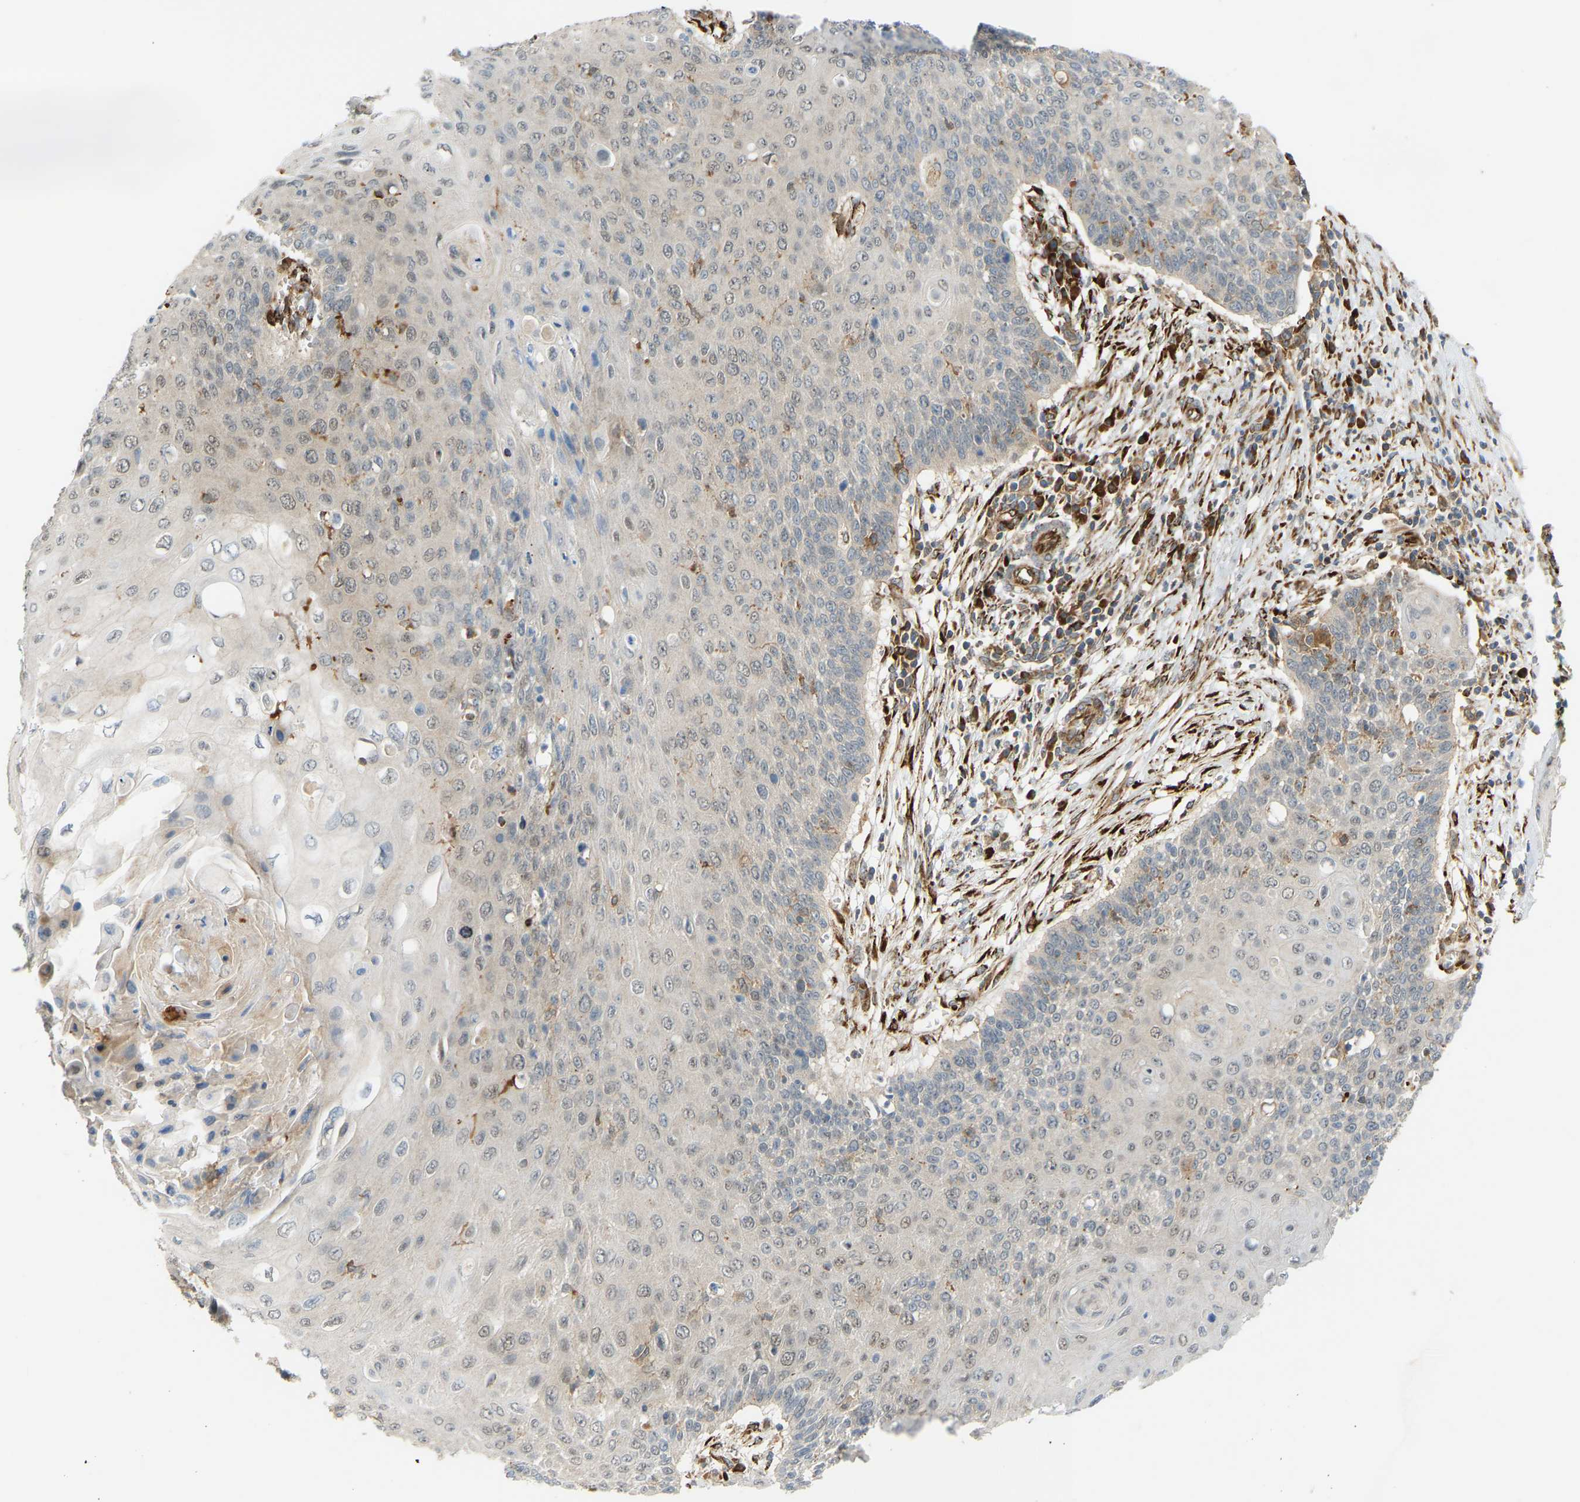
{"staining": {"intensity": "negative", "quantity": "none", "location": "none"}, "tissue": "cervical cancer", "cell_type": "Tumor cells", "image_type": "cancer", "snomed": [{"axis": "morphology", "description": "Squamous cell carcinoma, NOS"}, {"axis": "topography", "description": "Cervix"}], "caption": "The micrograph displays no staining of tumor cells in cervical cancer (squamous cell carcinoma).", "gene": "PLCG2", "patient": {"sex": "female", "age": 39}}